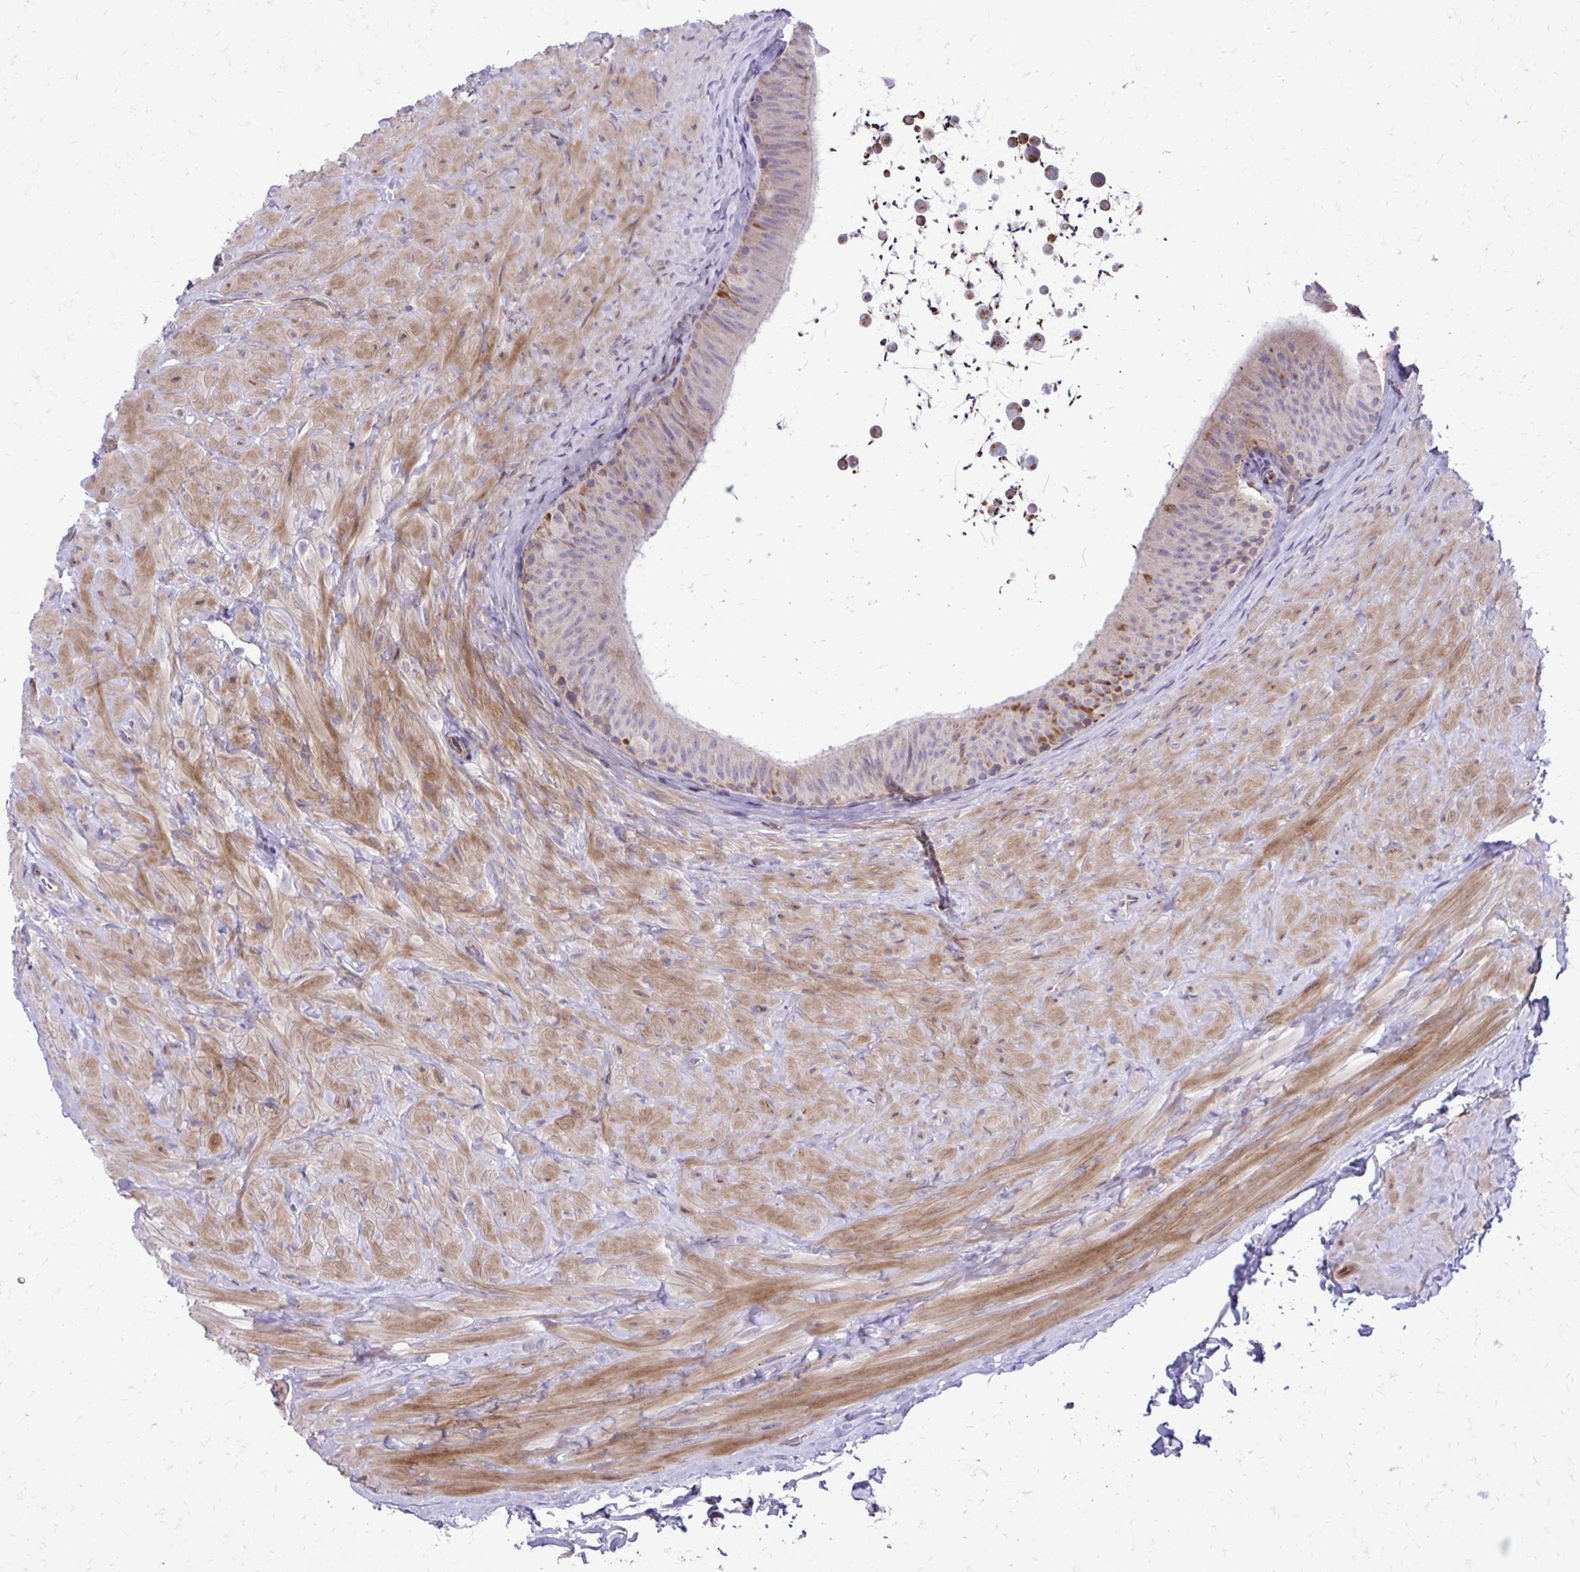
{"staining": {"intensity": "weak", "quantity": "<25%", "location": "cytoplasmic/membranous"}, "tissue": "epididymis", "cell_type": "Glandular cells", "image_type": "normal", "snomed": [{"axis": "morphology", "description": "Normal tissue, NOS"}, {"axis": "topography", "description": "Epididymis, spermatic cord, NOS"}, {"axis": "topography", "description": "Epididymis"}], "caption": "Immunohistochemistry of unremarkable human epididymis reveals no staining in glandular cells. (IHC, brightfield microscopy, high magnification).", "gene": "ABCC3", "patient": {"sex": "male", "age": 31}}